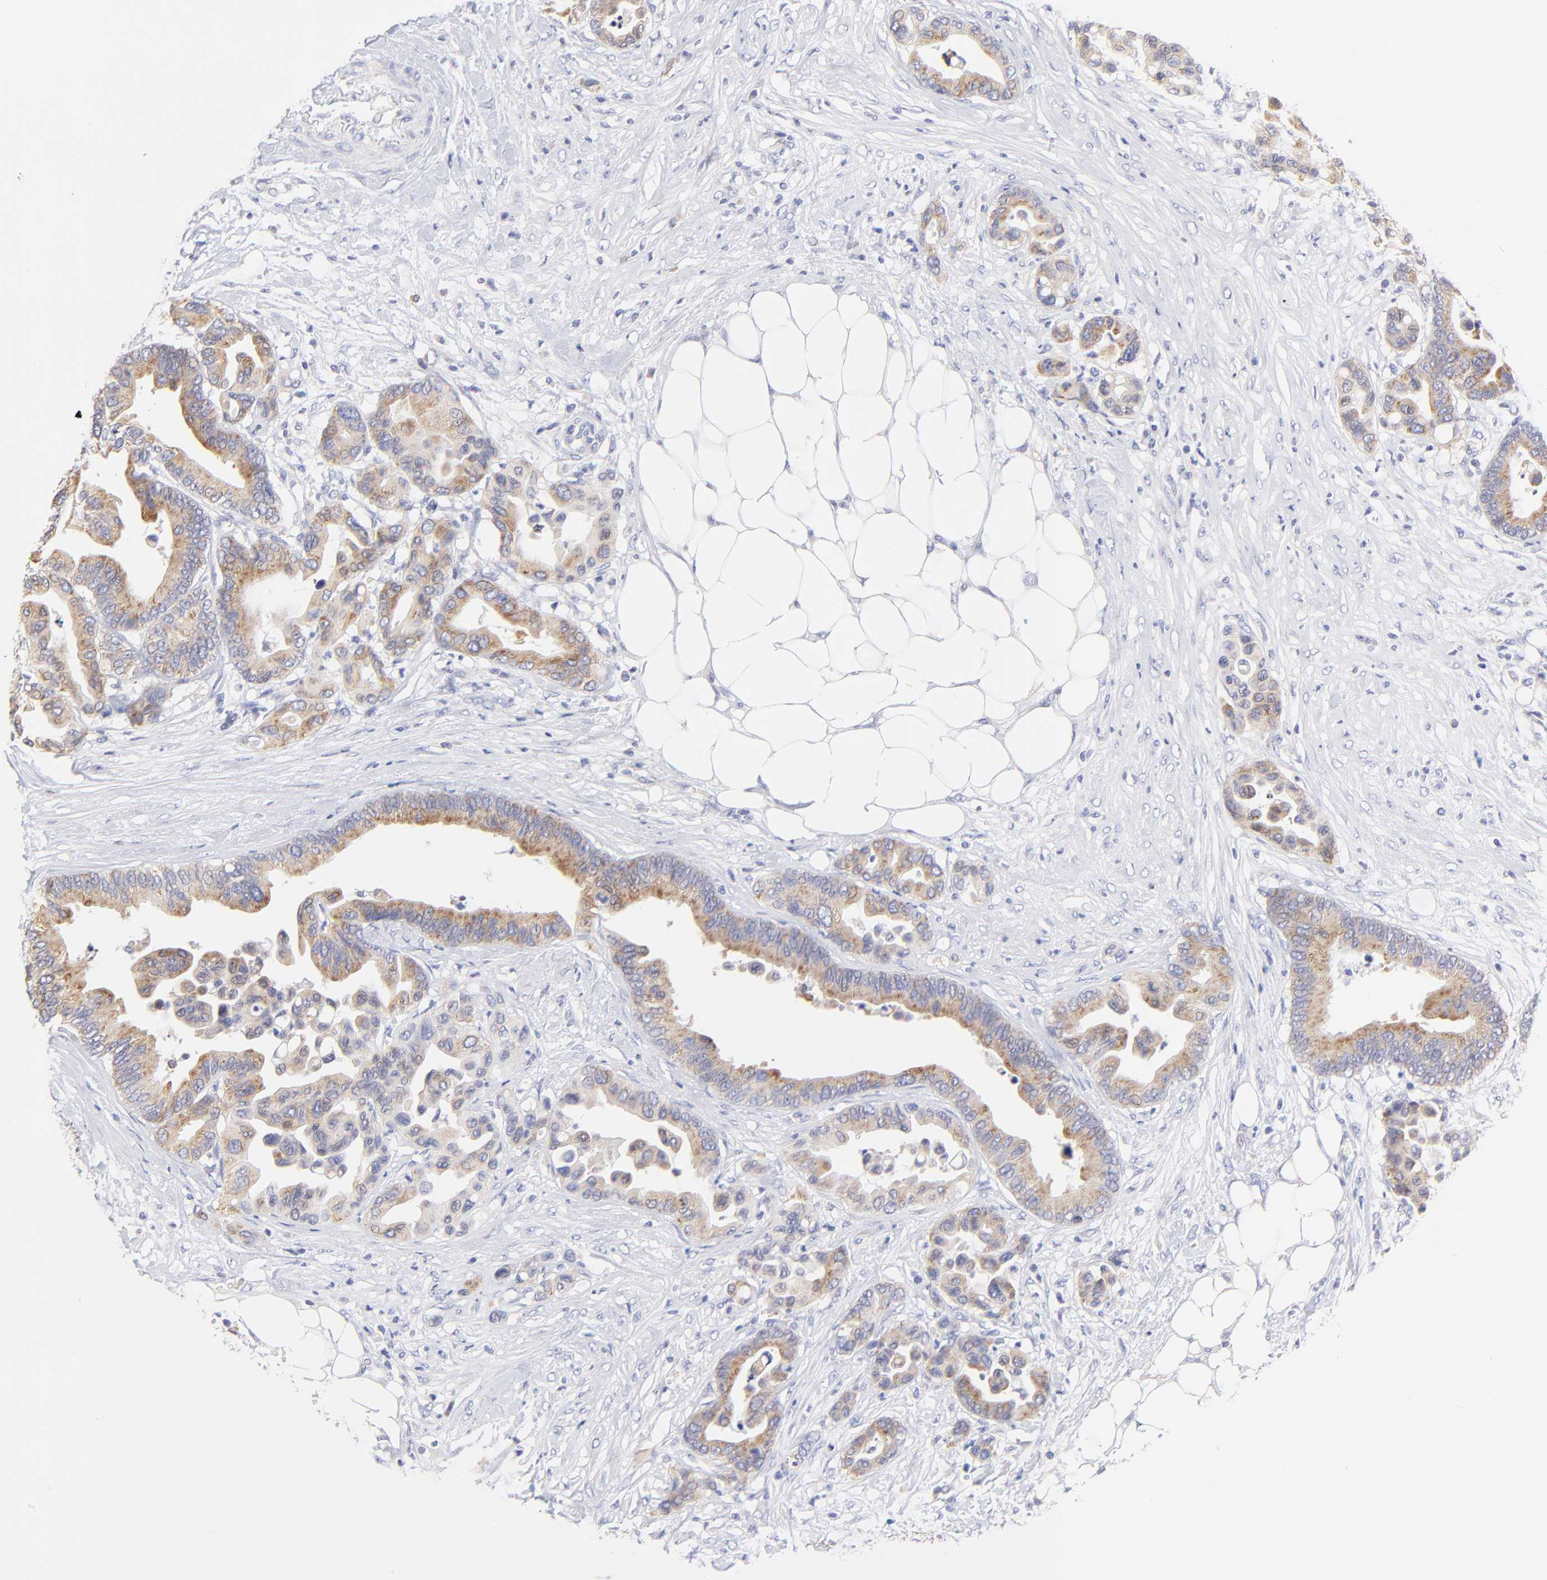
{"staining": {"intensity": "moderate", "quantity": "25%-75%", "location": "cytoplasmic/membranous"}, "tissue": "colorectal cancer", "cell_type": "Tumor cells", "image_type": "cancer", "snomed": [{"axis": "morphology", "description": "Adenocarcinoma, NOS"}, {"axis": "topography", "description": "Colon"}], "caption": "High-magnification brightfield microscopy of colorectal cancer (adenocarcinoma) stained with DAB (brown) and counterstained with hematoxylin (blue). tumor cells exhibit moderate cytoplasmic/membranous staining is seen in about25%-75% of cells.", "gene": "EBP", "patient": {"sex": "male", "age": 82}}